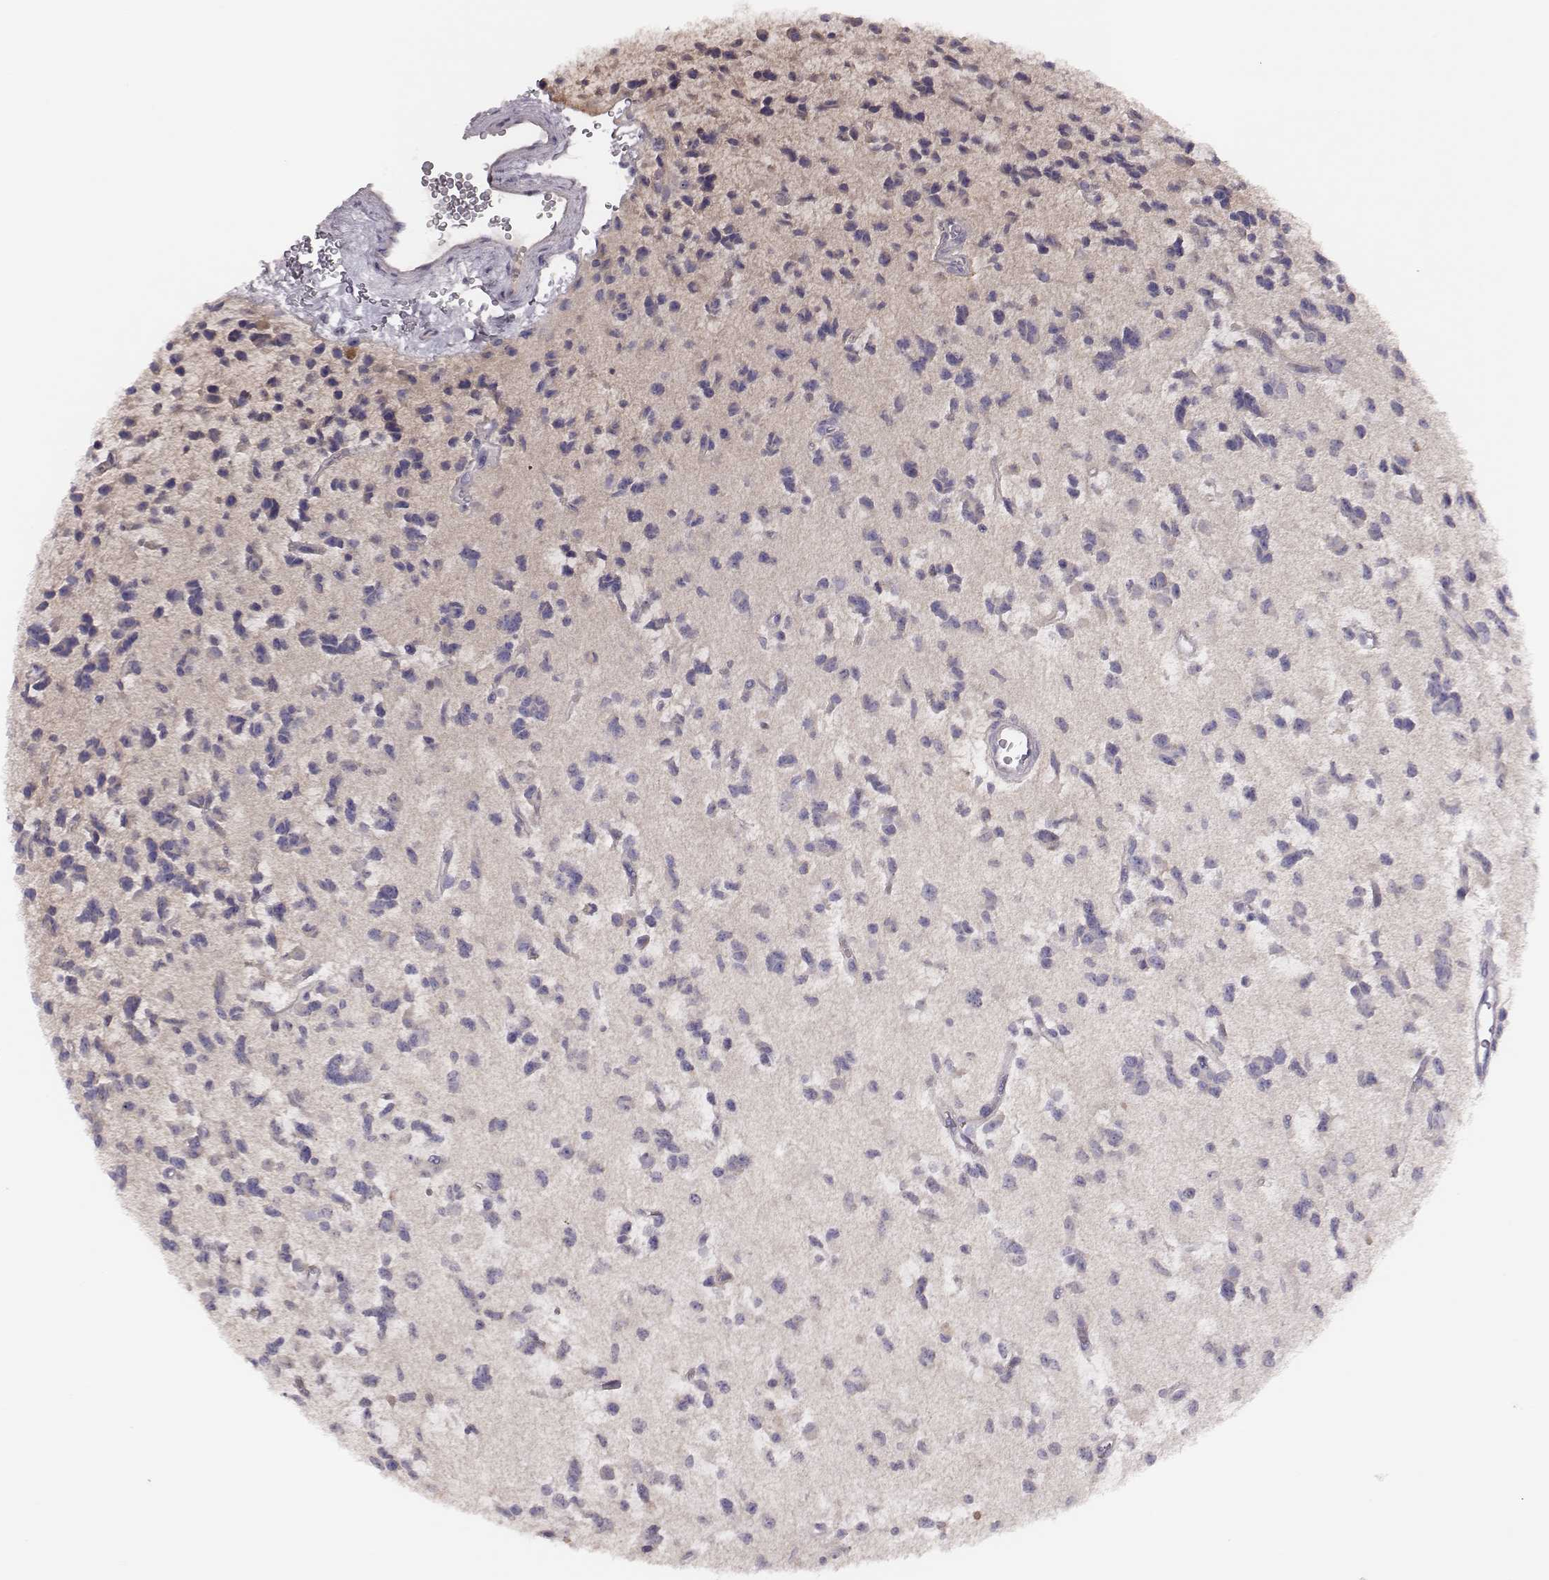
{"staining": {"intensity": "negative", "quantity": "none", "location": "none"}, "tissue": "glioma", "cell_type": "Tumor cells", "image_type": "cancer", "snomed": [{"axis": "morphology", "description": "Glioma, malignant, Low grade"}, {"axis": "topography", "description": "Brain"}], "caption": "Human glioma stained for a protein using IHC displays no staining in tumor cells.", "gene": "P2RY10", "patient": {"sex": "female", "age": 45}}